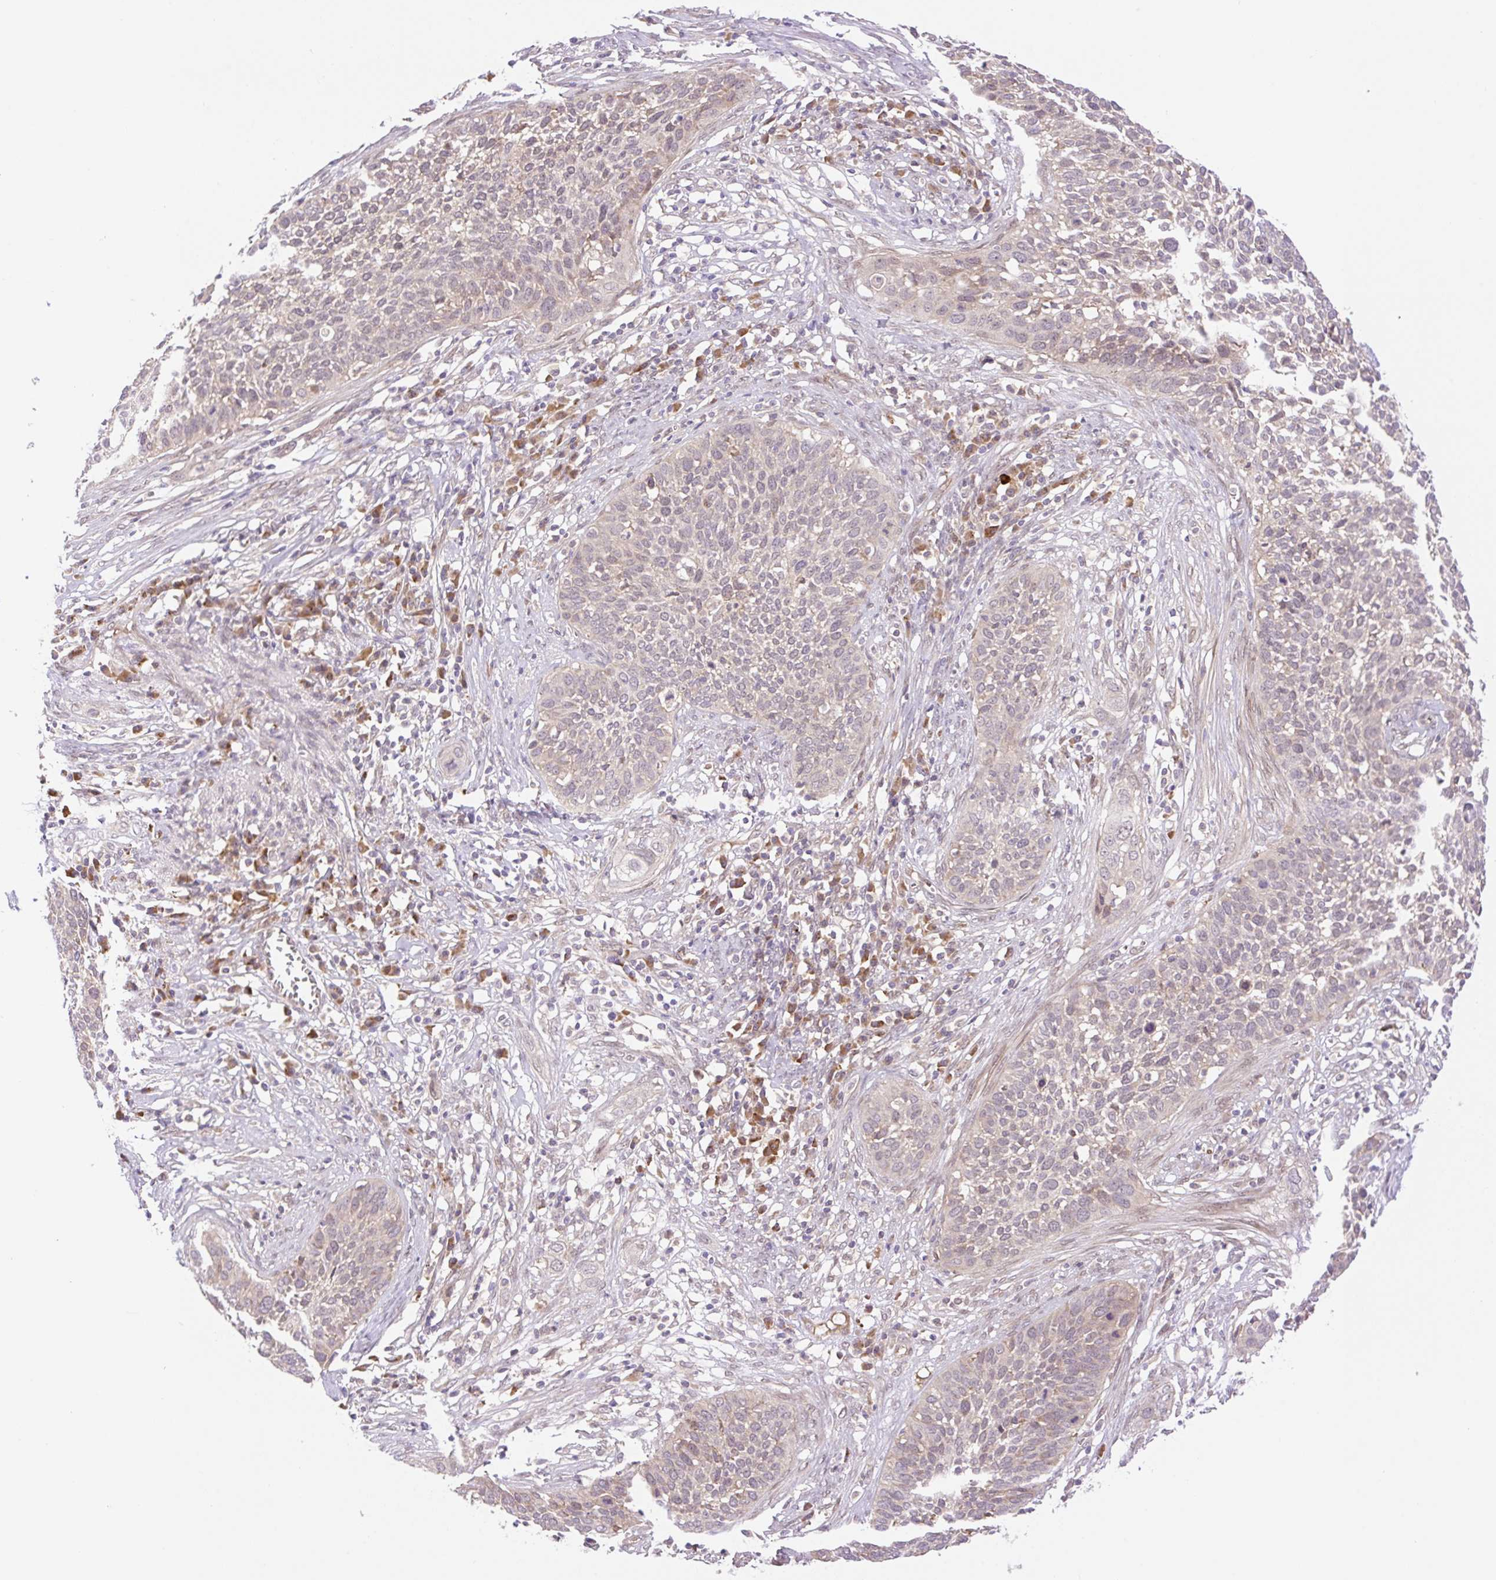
{"staining": {"intensity": "weak", "quantity": "<25%", "location": "cytoplasmic/membranous"}, "tissue": "cervical cancer", "cell_type": "Tumor cells", "image_type": "cancer", "snomed": [{"axis": "morphology", "description": "Squamous cell carcinoma, NOS"}, {"axis": "topography", "description": "Cervix"}], "caption": "Immunohistochemistry (IHC) of human cervical cancer exhibits no staining in tumor cells. (DAB (3,3'-diaminobenzidine) immunohistochemistry visualized using brightfield microscopy, high magnification).", "gene": "VPS25", "patient": {"sex": "female", "age": 34}}